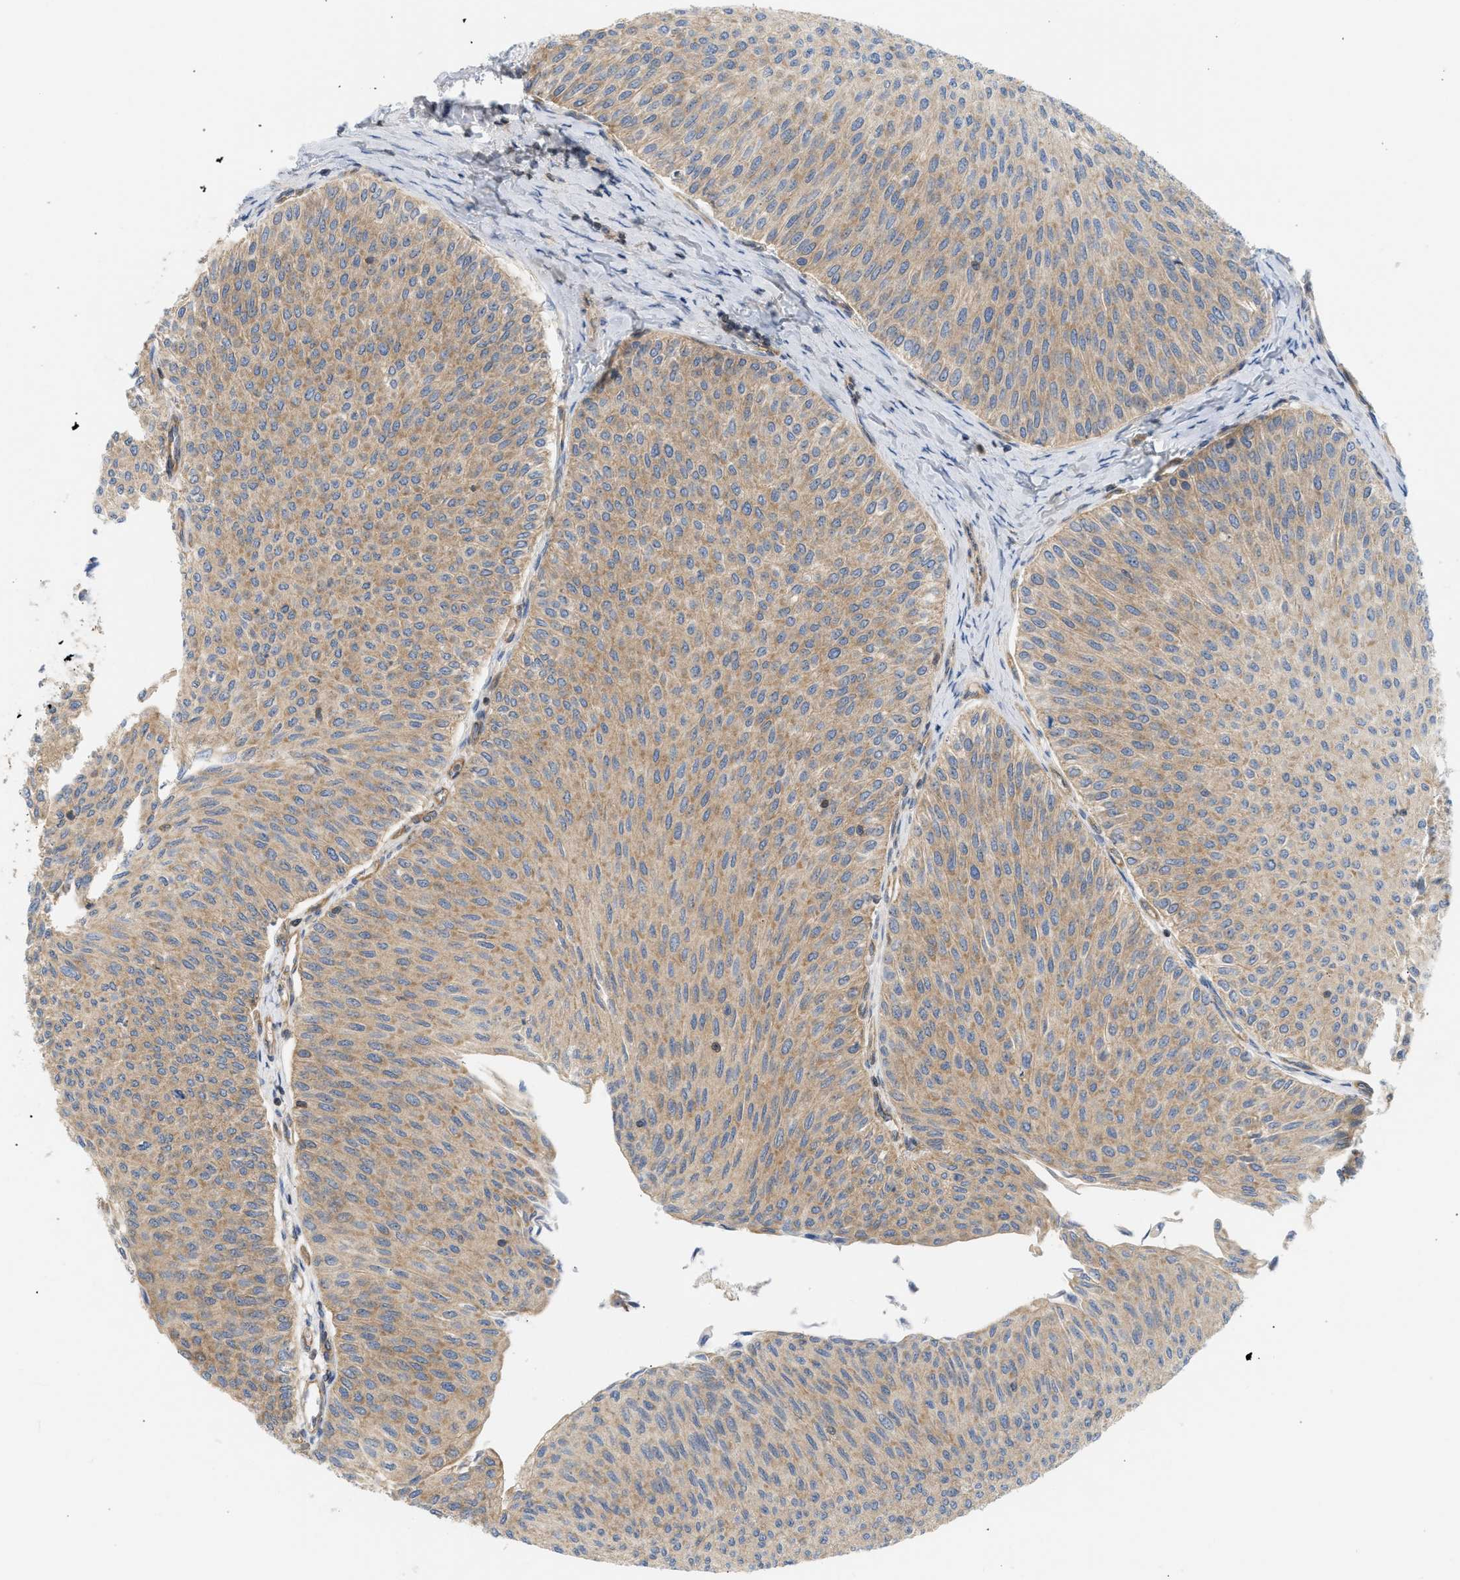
{"staining": {"intensity": "moderate", "quantity": ">75%", "location": "cytoplasmic/membranous"}, "tissue": "urothelial cancer", "cell_type": "Tumor cells", "image_type": "cancer", "snomed": [{"axis": "morphology", "description": "Urothelial carcinoma, Low grade"}, {"axis": "topography", "description": "Urinary bladder"}], "caption": "Moderate cytoplasmic/membranous expression is appreciated in approximately >75% of tumor cells in urothelial cancer.", "gene": "STRN", "patient": {"sex": "male", "age": 78}}